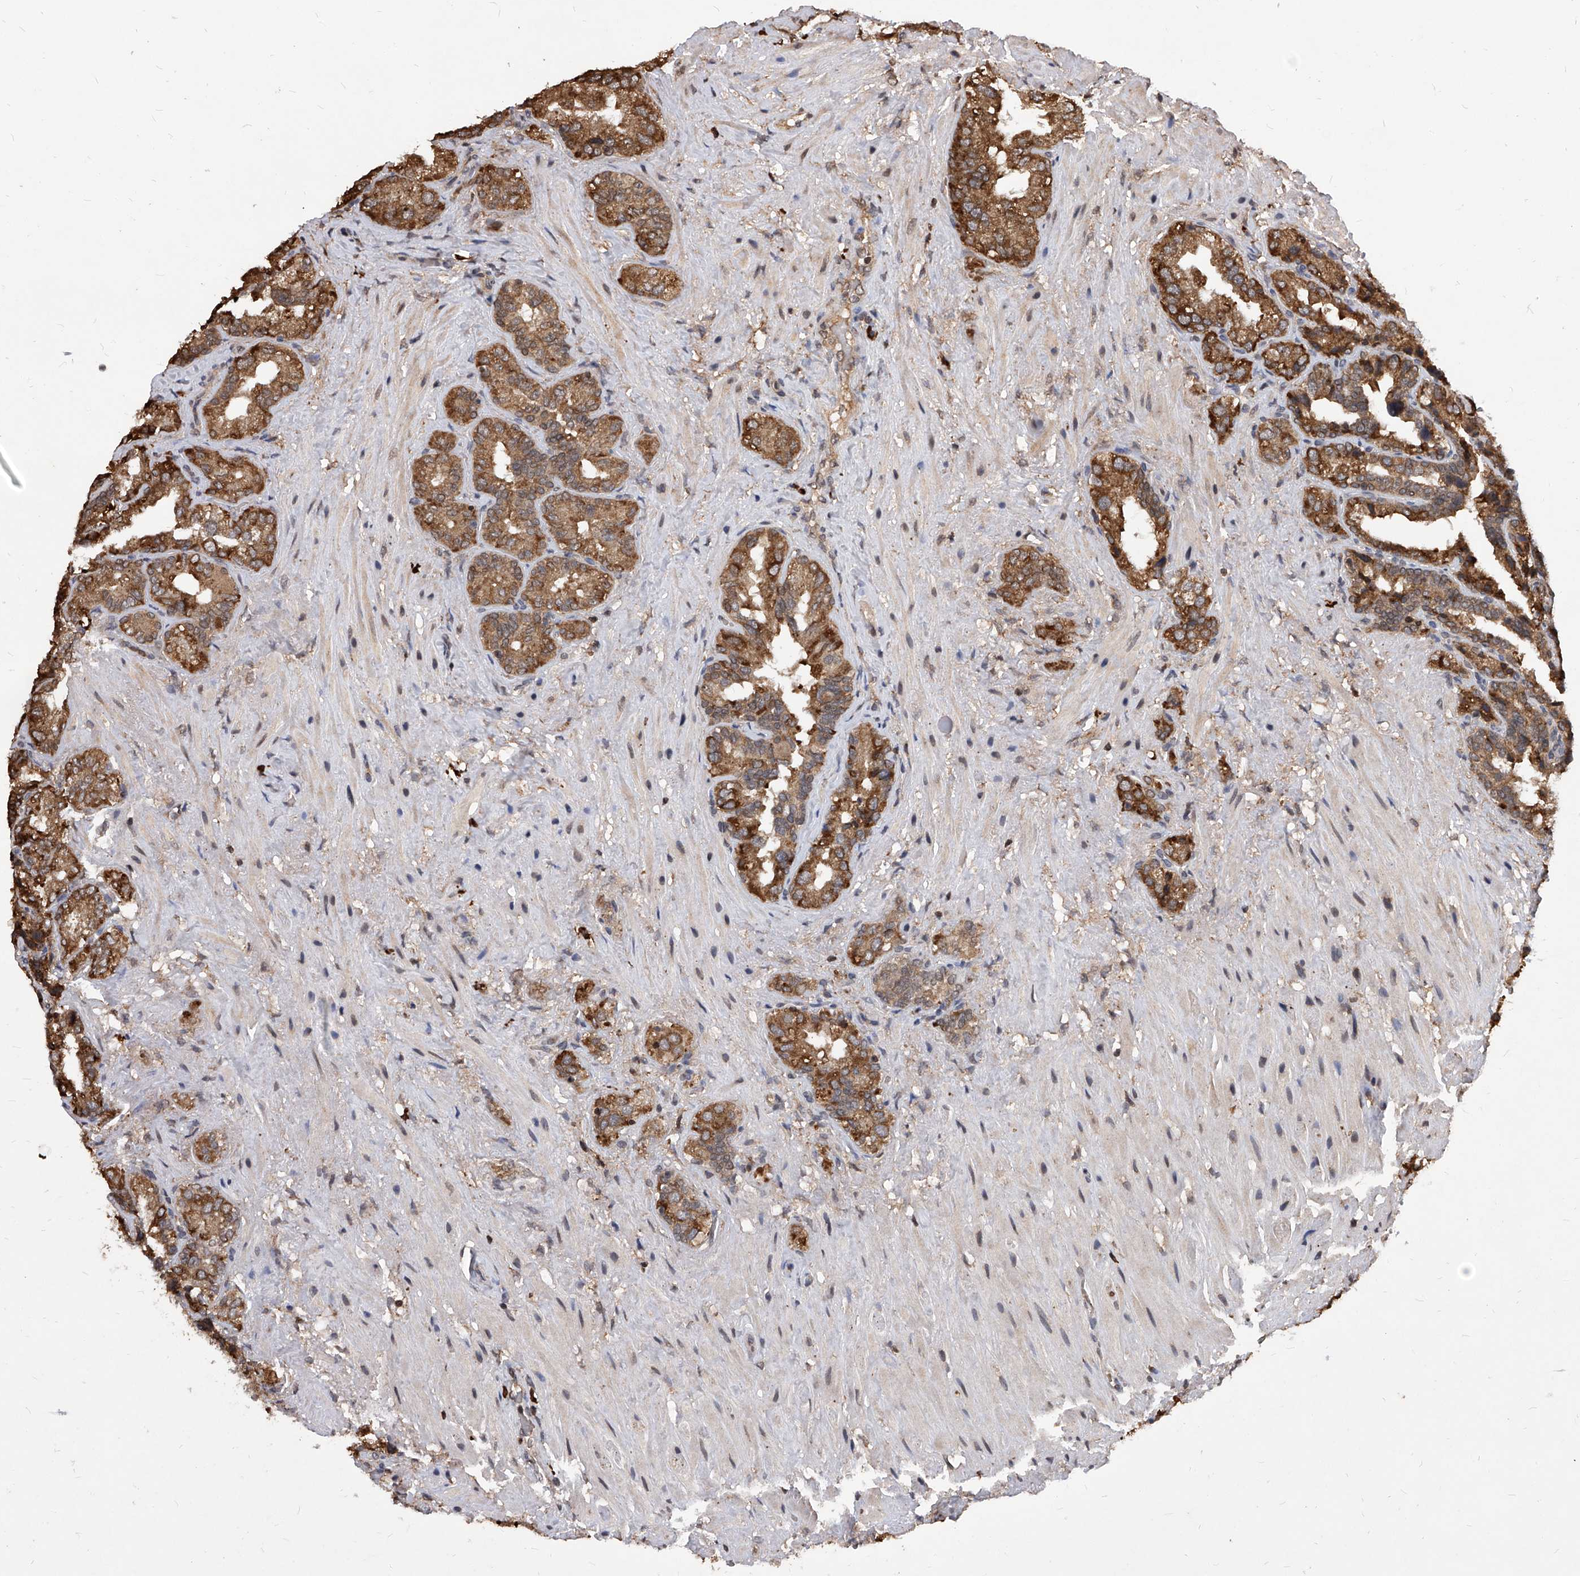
{"staining": {"intensity": "moderate", "quantity": ">75%", "location": "cytoplasmic/membranous"}, "tissue": "seminal vesicle", "cell_type": "Glandular cells", "image_type": "normal", "snomed": [{"axis": "morphology", "description": "Normal tissue, NOS"}, {"axis": "topography", "description": "Seminal veicle"}, {"axis": "topography", "description": "Peripheral nerve tissue"}], "caption": "Immunohistochemical staining of normal human seminal vesicle displays medium levels of moderate cytoplasmic/membranous positivity in about >75% of glandular cells.", "gene": "ID1", "patient": {"sex": "male", "age": 63}}